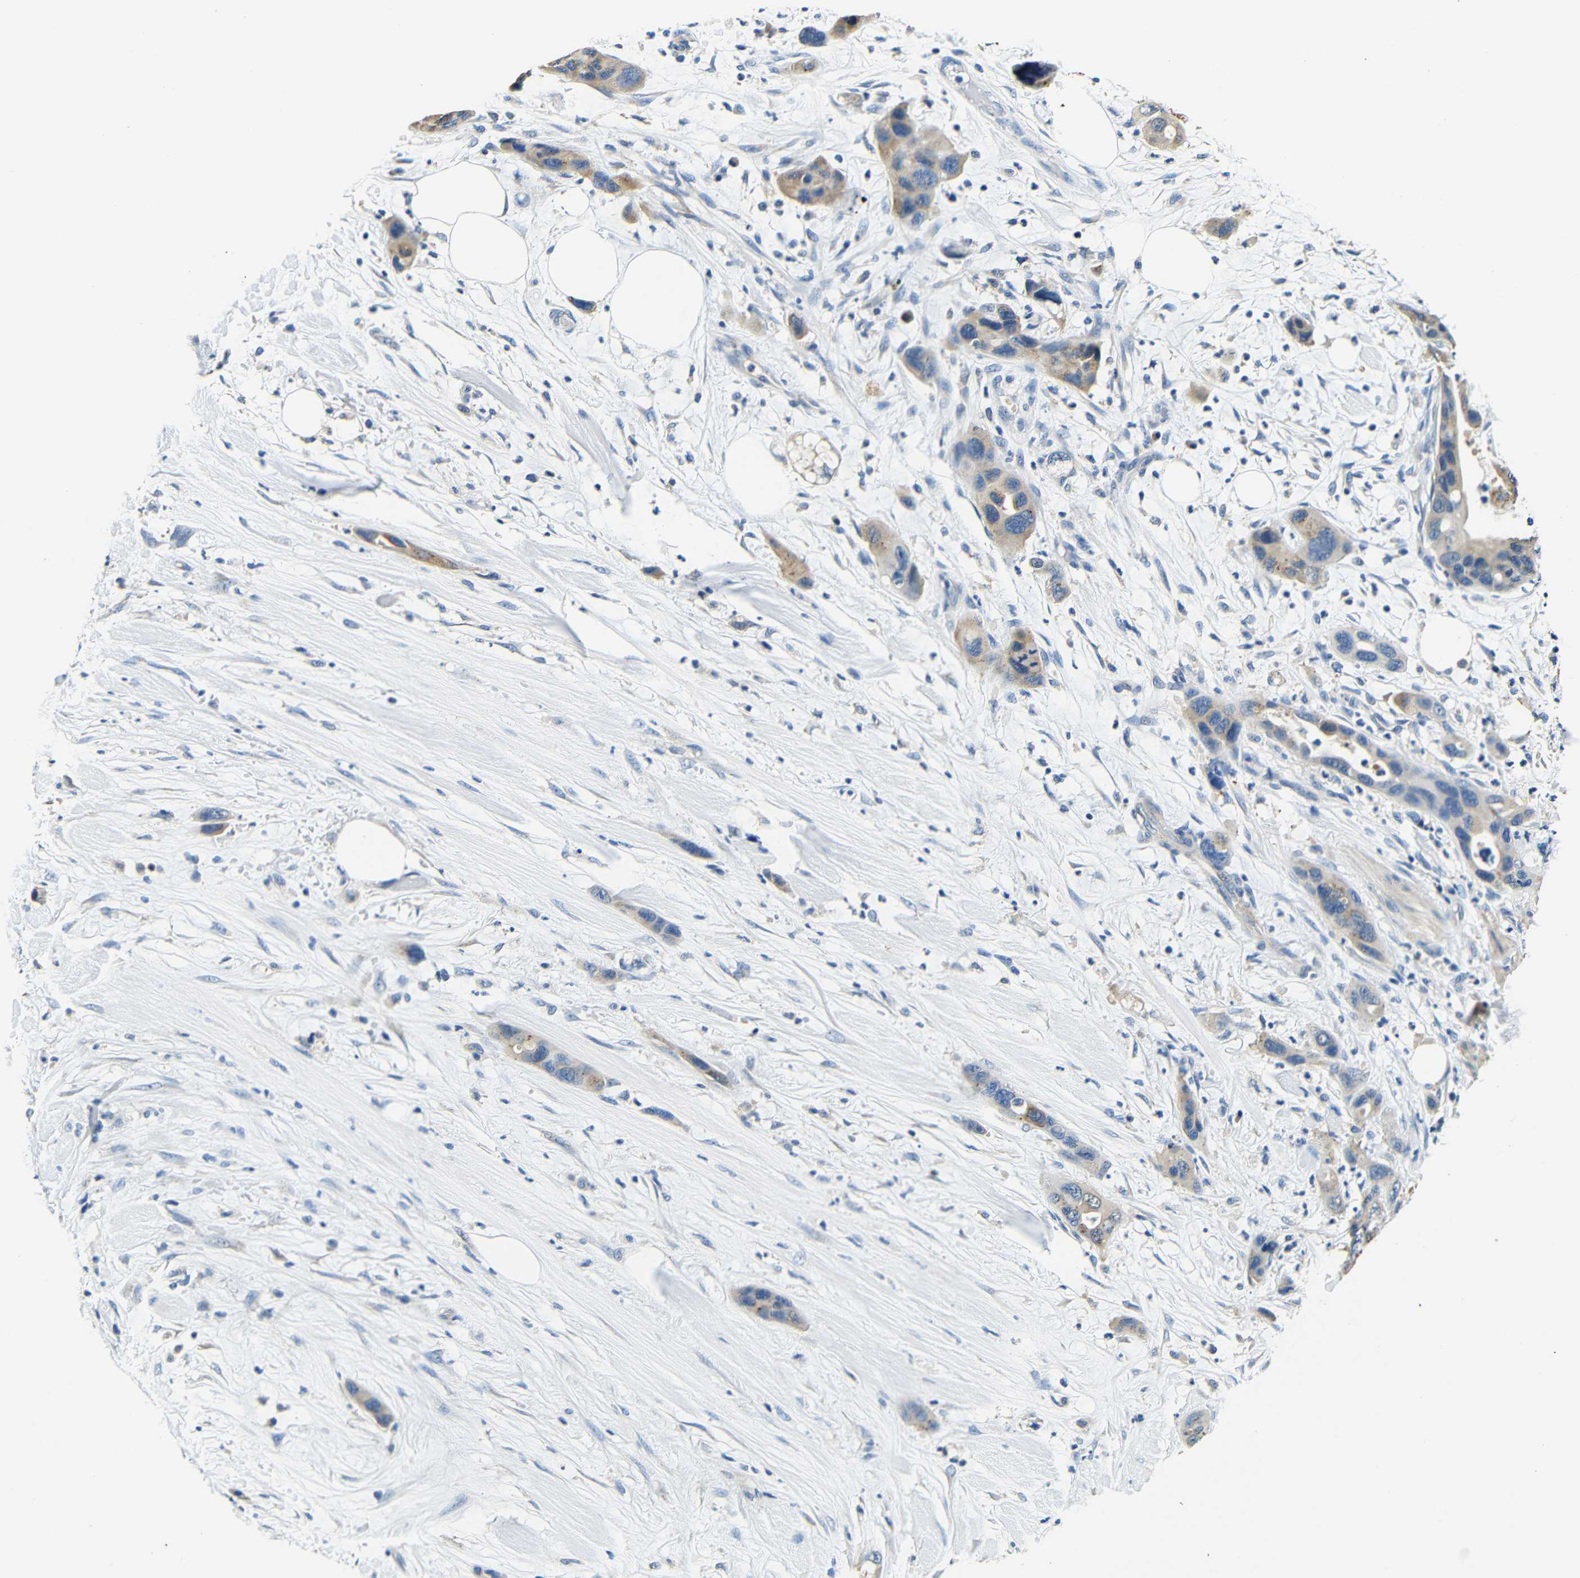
{"staining": {"intensity": "weak", "quantity": "<25%", "location": "cytoplasmic/membranous"}, "tissue": "pancreatic cancer", "cell_type": "Tumor cells", "image_type": "cancer", "snomed": [{"axis": "morphology", "description": "Adenocarcinoma, NOS"}, {"axis": "topography", "description": "Pancreas"}], "caption": "DAB immunohistochemical staining of pancreatic adenocarcinoma displays no significant staining in tumor cells.", "gene": "FMO5", "patient": {"sex": "female", "age": 71}}